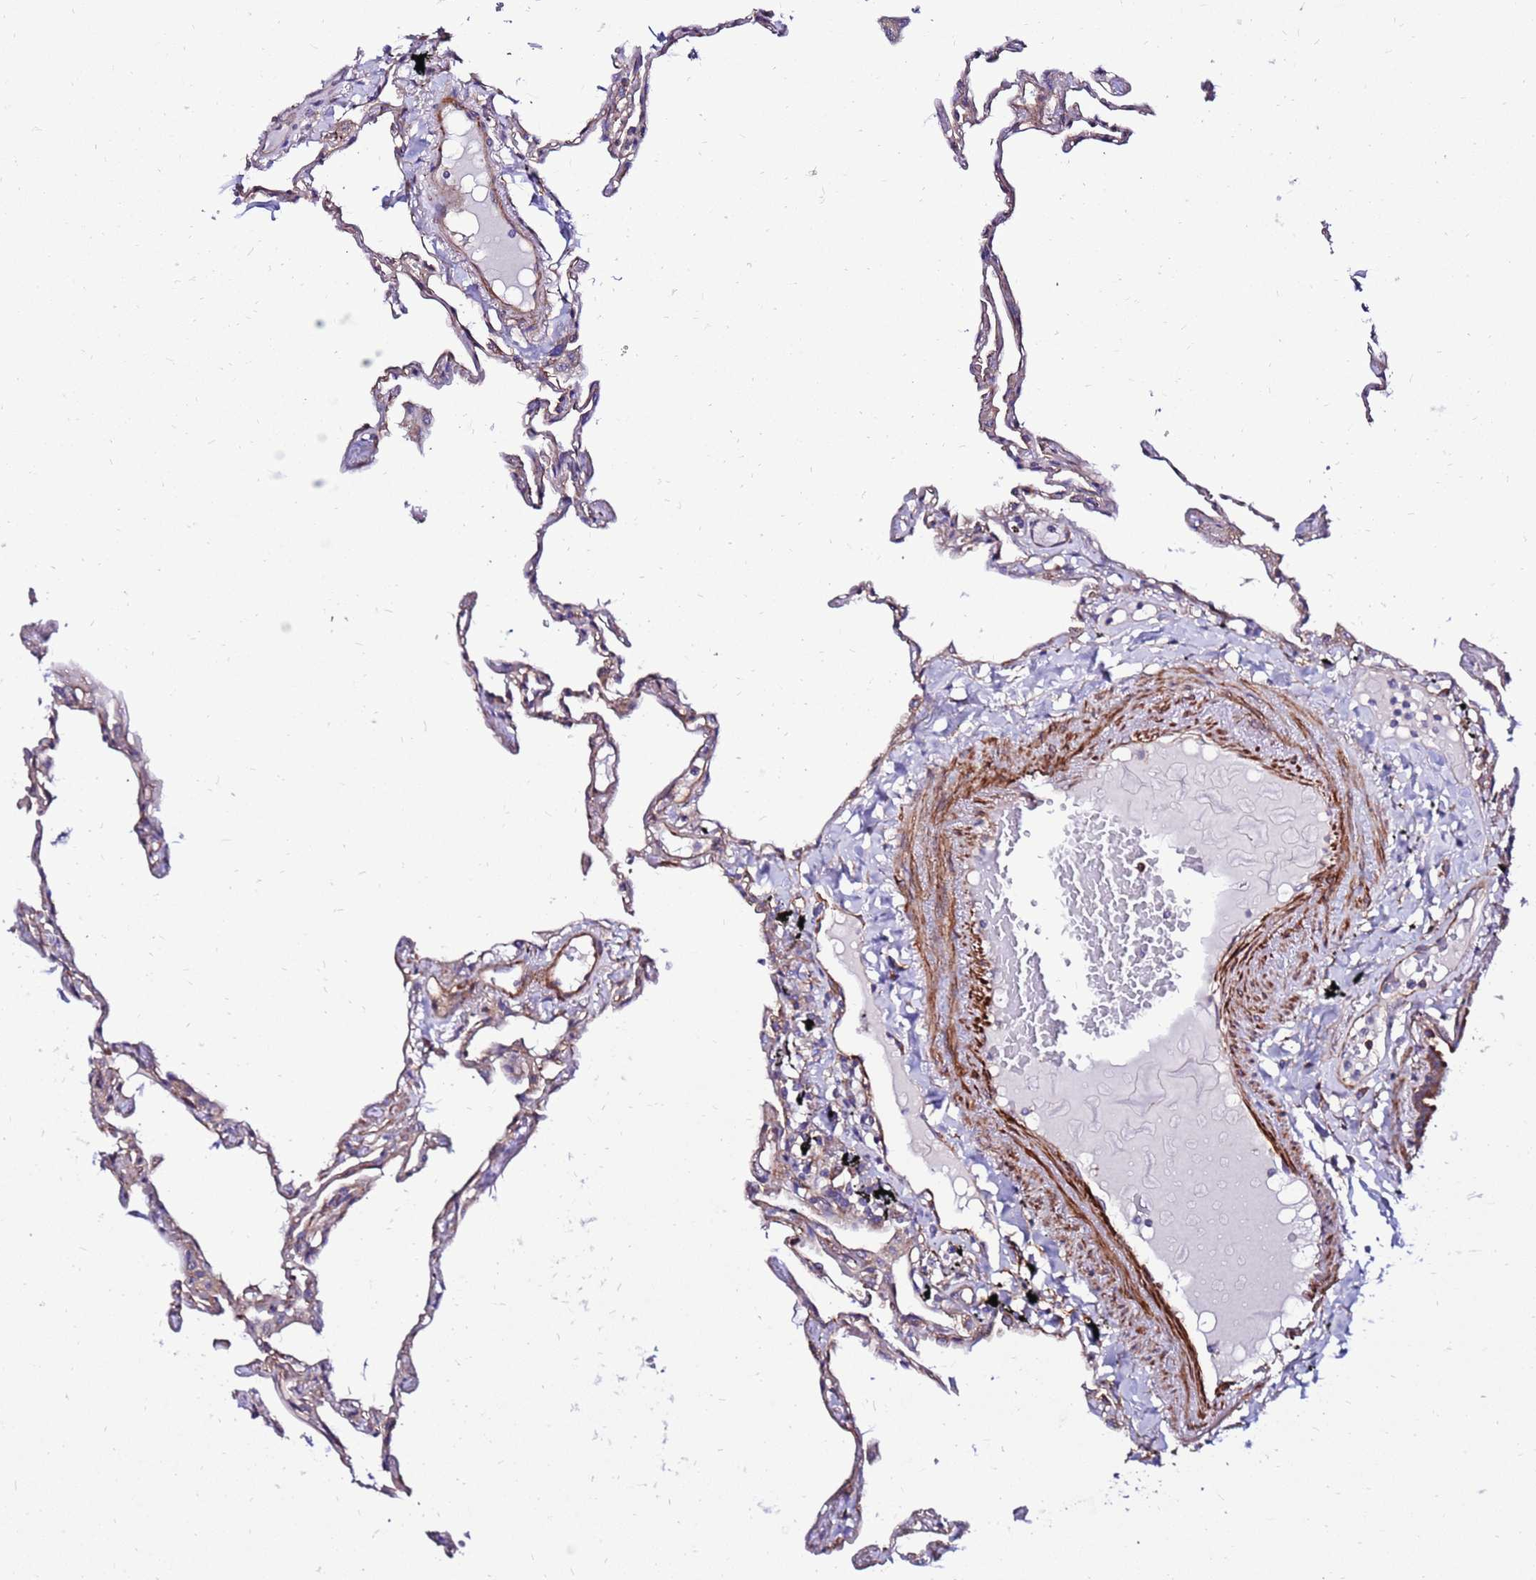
{"staining": {"intensity": "negative", "quantity": "none", "location": "none"}, "tissue": "lung", "cell_type": "Alveolar cells", "image_type": "normal", "snomed": [{"axis": "morphology", "description": "Normal tissue, NOS"}, {"axis": "topography", "description": "Lung"}], "caption": "Human lung stained for a protein using immunohistochemistry reveals no positivity in alveolar cells.", "gene": "EI24", "patient": {"sex": "female", "age": 67}}